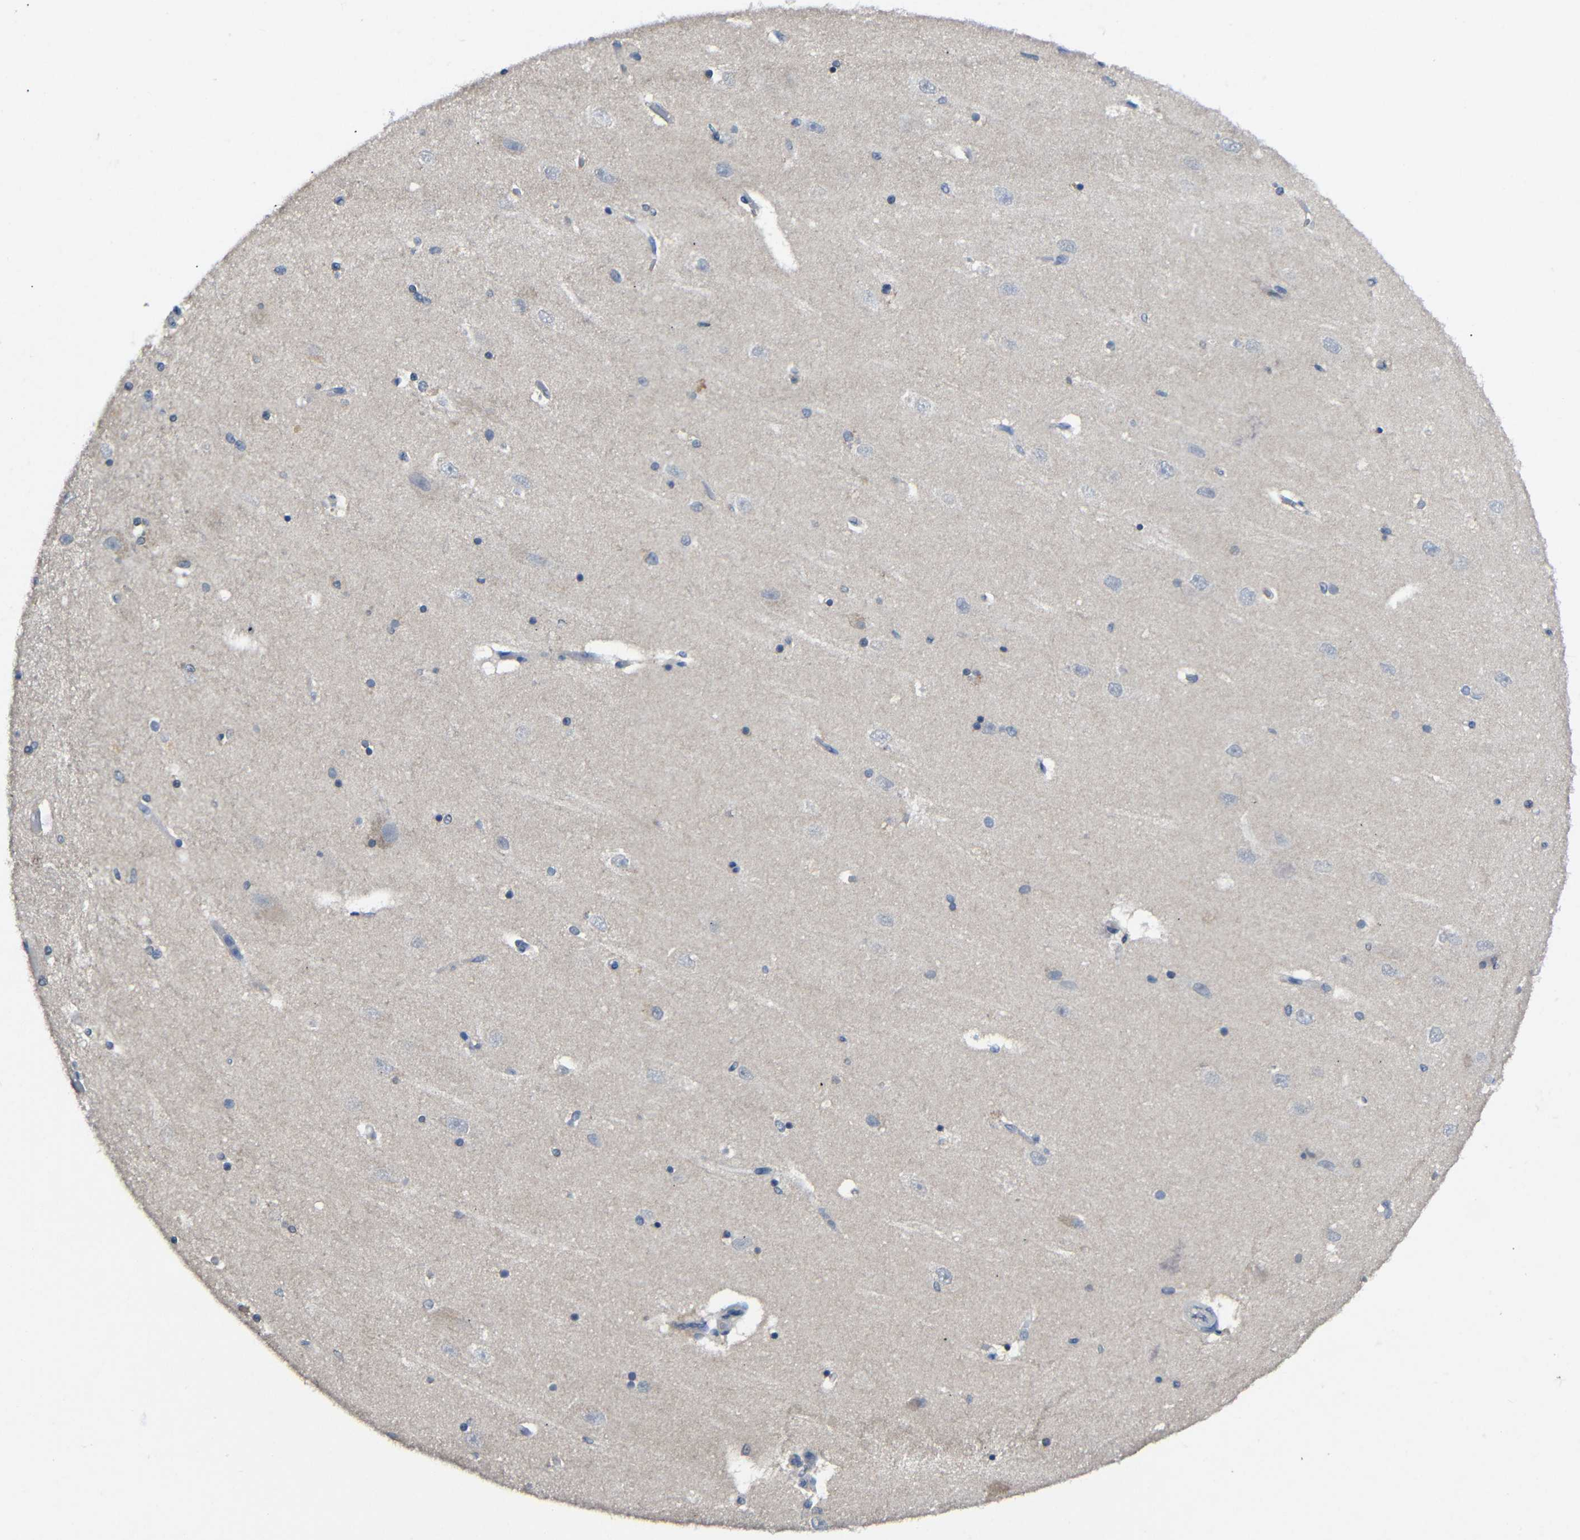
{"staining": {"intensity": "negative", "quantity": "none", "location": "none"}, "tissue": "hippocampus", "cell_type": "Glial cells", "image_type": "normal", "snomed": [{"axis": "morphology", "description": "Normal tissue, NOS"}, {"axis": "topography", "description": "Hippocampus"}], "caption": "An immunohistochemistry histopathology image of normal hippocampus is shown. There is no staining in glial cells of hippocampus.", "gene": "HNF1A", "patient": {"sex": "female", "age": 54}}